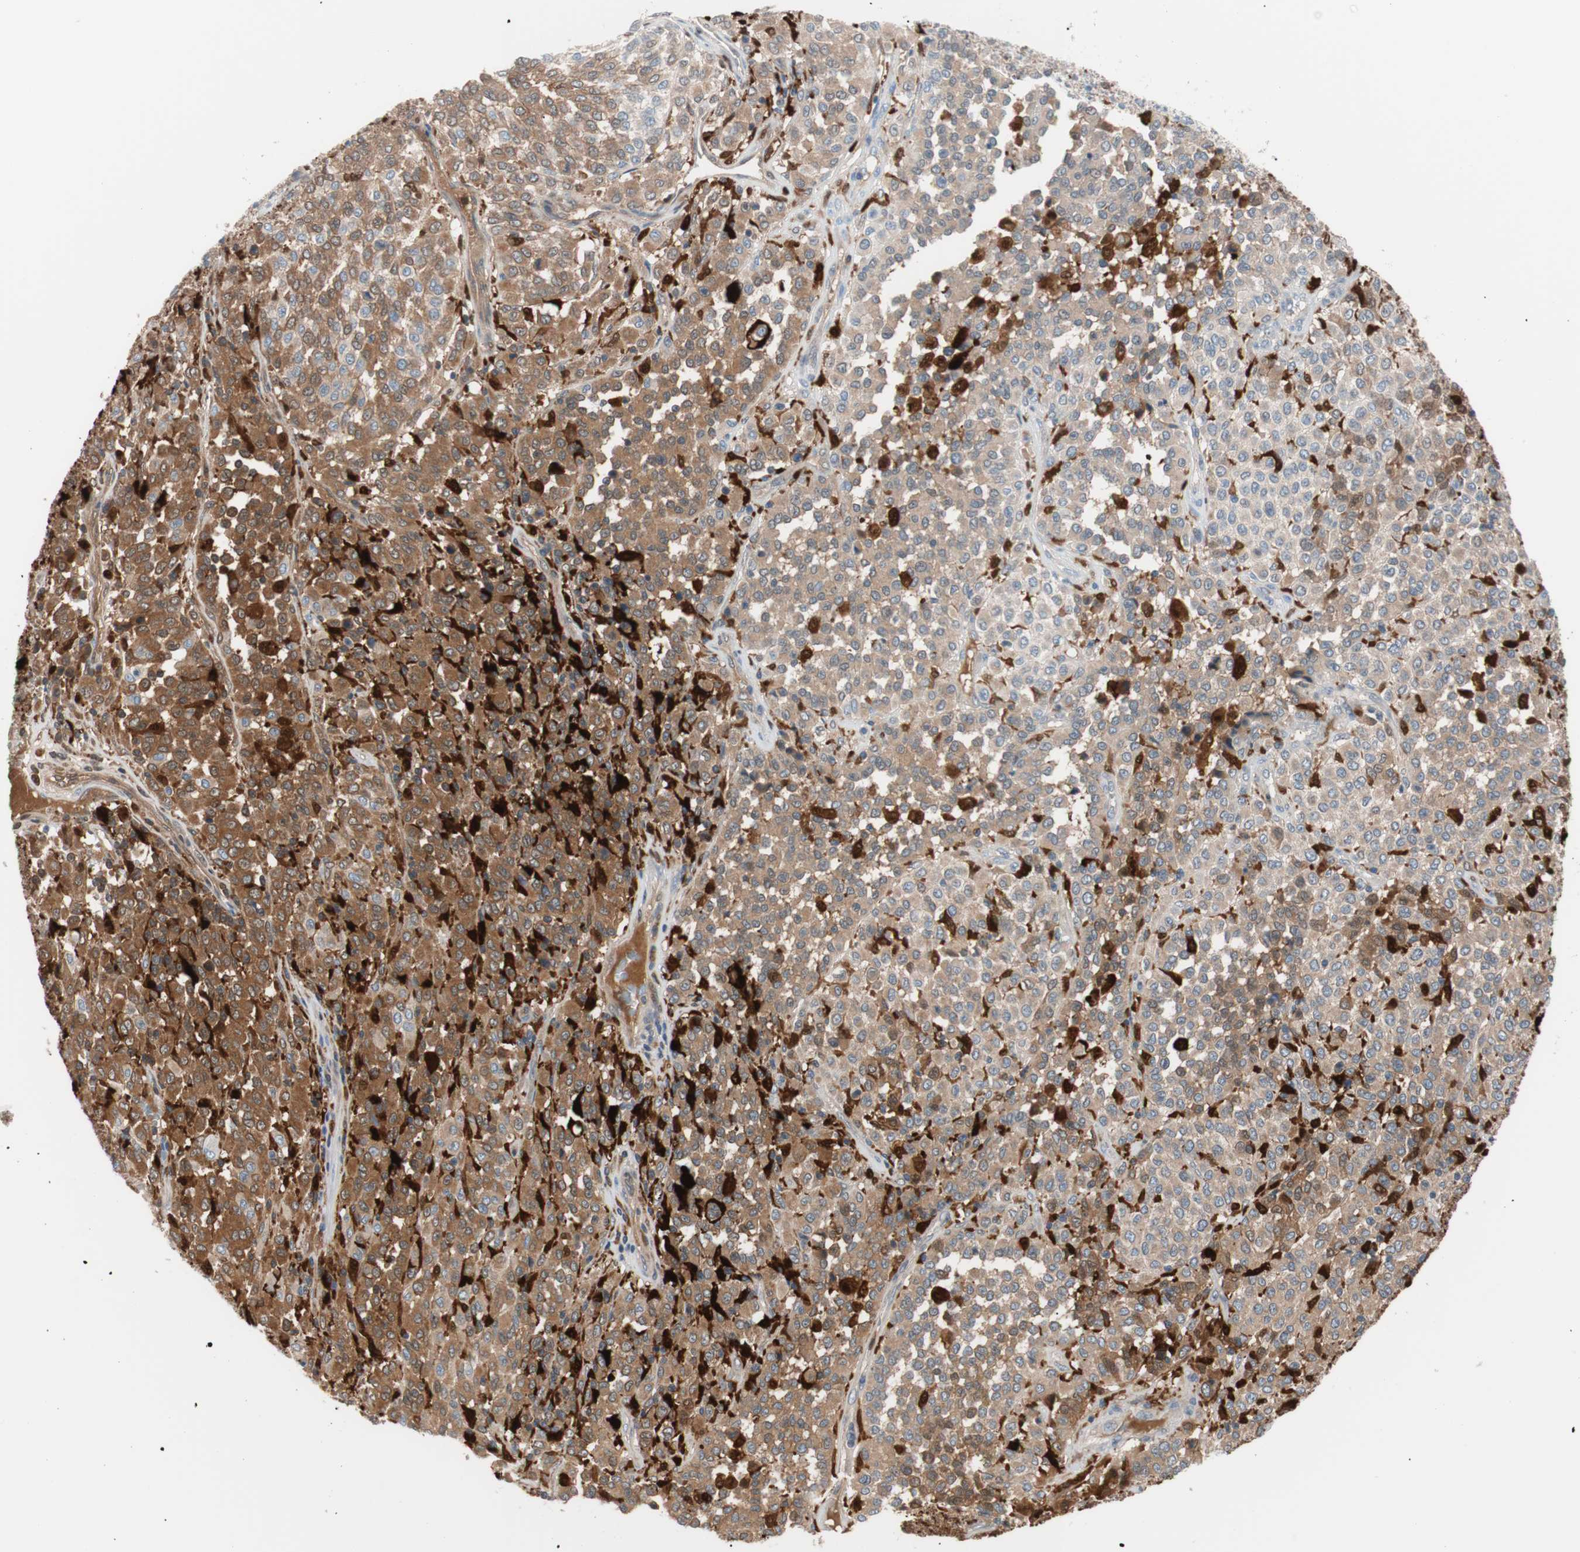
{"staining": {"intensity": "moderate", "quantity": ">75%", "location": "cytoplasmic/membranous"}, "tissue": "melanoma", "cell_type": "Tumor cells", "image_type": "cancer", "snomed": [{"axis": "morphology", "description": "Malignant melanoma, Metastatic site"}, {"axis": "topography", "description": "Pancreas"}], "caption": "Immunohistochemical staining of malignant melanoma (metastatic site) exhibits medium levels of moderate cytoplasmic/membranous protein positivity in about >75% of tumor cells.", "gene": "IL18", "patient": {"sex": "female", "age": 30}}